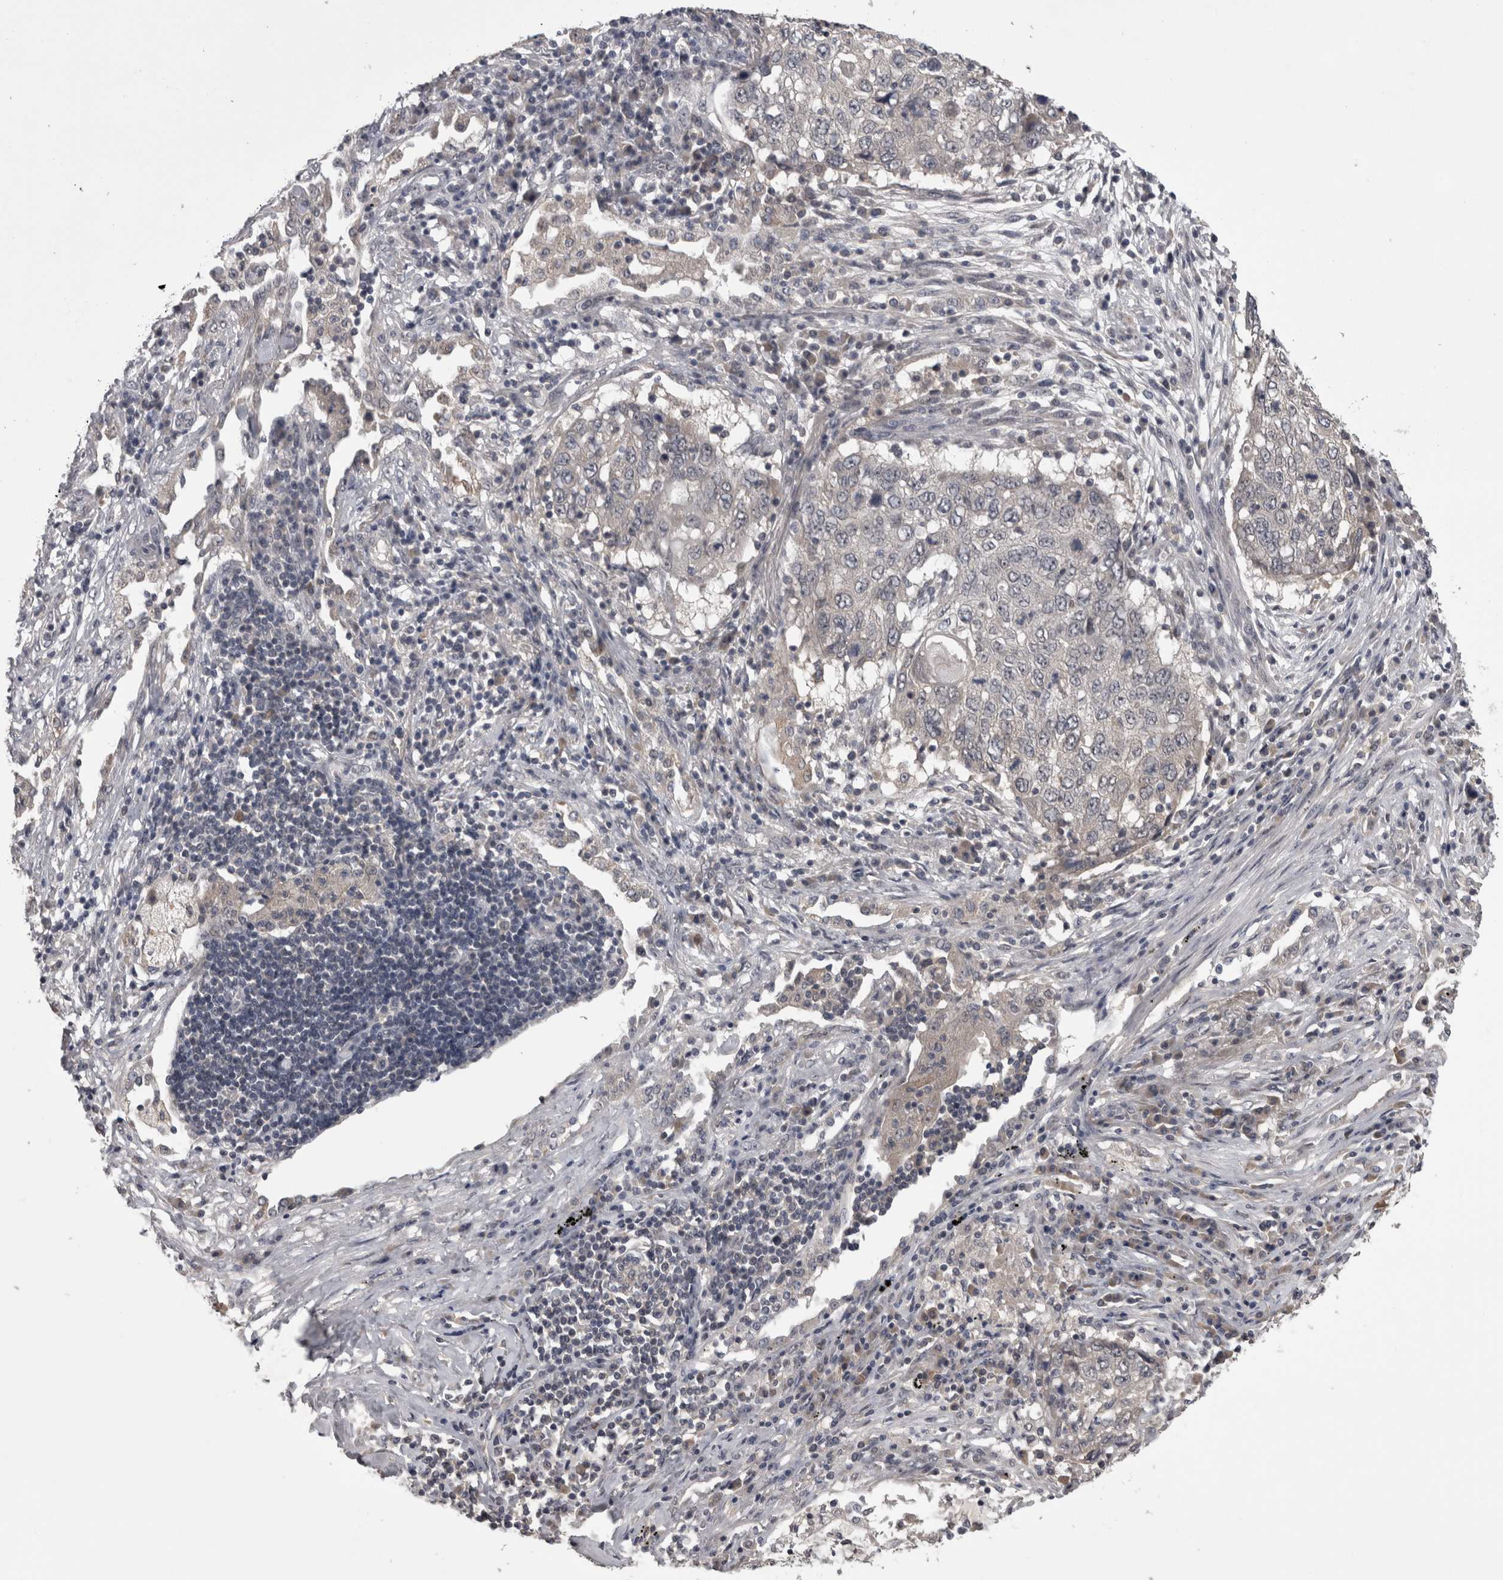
{"staining": {"intensity": "negative", "quantity": "none", "location": "none"}, "tissue": "lung cancer", "cell_type": "Tumor cells", "image_type": "cancer", "snomed": [{"axis": "morphology", "description": "Squamous cell carcinoma, NOS"}, {"axis": "topography", "description": "Lung"}], "caption": "A high-resolution micrograph shows immunohistochemistry staining of lung squamous cell carcinoma, which demonstrates no significant expression in tumor cells.", "gene": "ZNF114", "patient": {"sex": "female", "age": 63}}